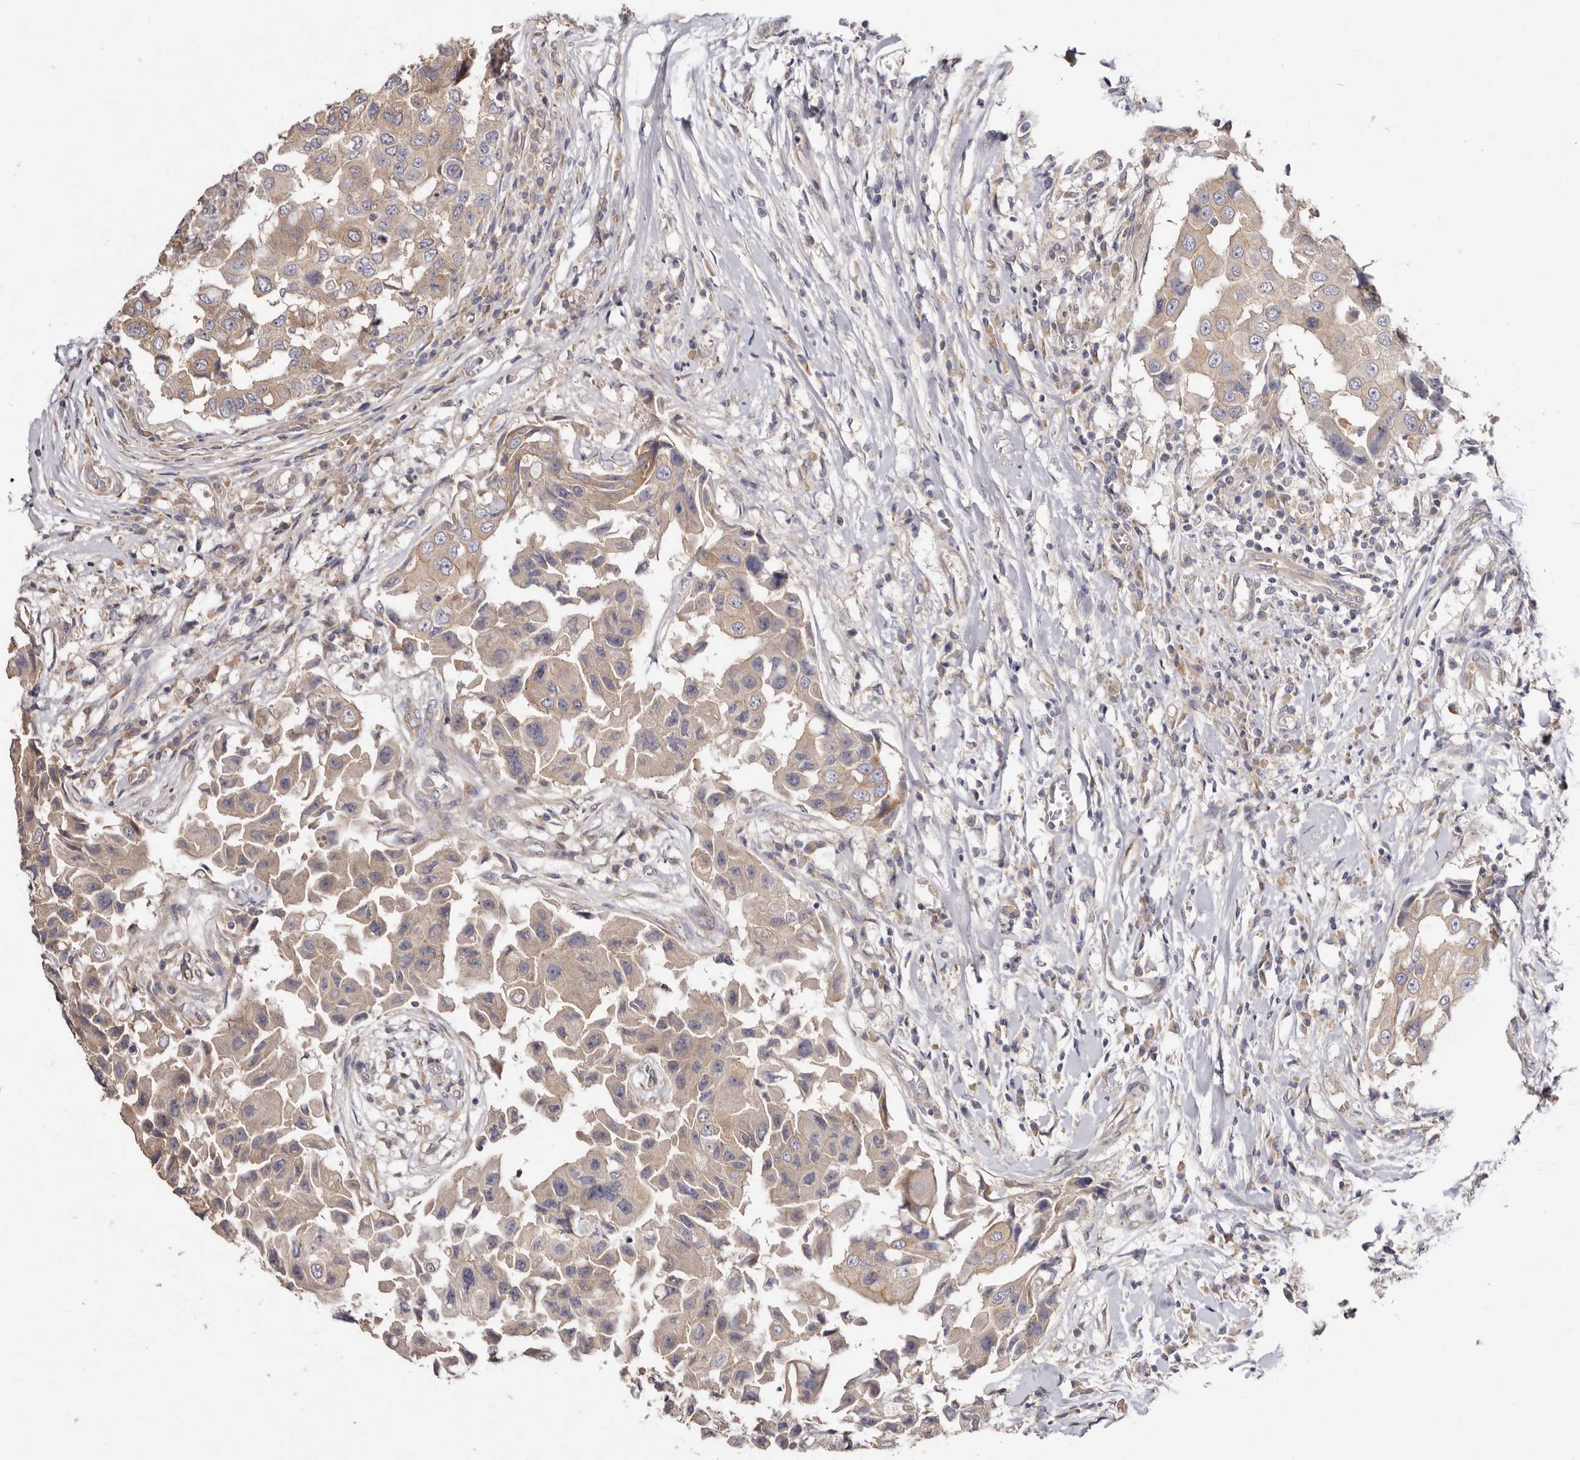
{"staining": {"intensity": "weak", "quantity": "25%-75%", "location": "cytoplasmic/membranous"}, "tissue": "breast cancer", "cell_type": "Tumor cells", "image_type": "cancer", "snomed": [{"axis": "morphology", "description": "Duct carcinoma"}, {"axis": "topography", "description": "Breast"}], "caption": "This photomicrograph exhibits immunohistochemistry staining of breast infiltrating ductal carcinoma, with low weak cytoplasmic/membranous positivity in about 25%-75% of tumor cells.", "gene": "FAM167B", "patient": {"sex": "female", "age": 27}}